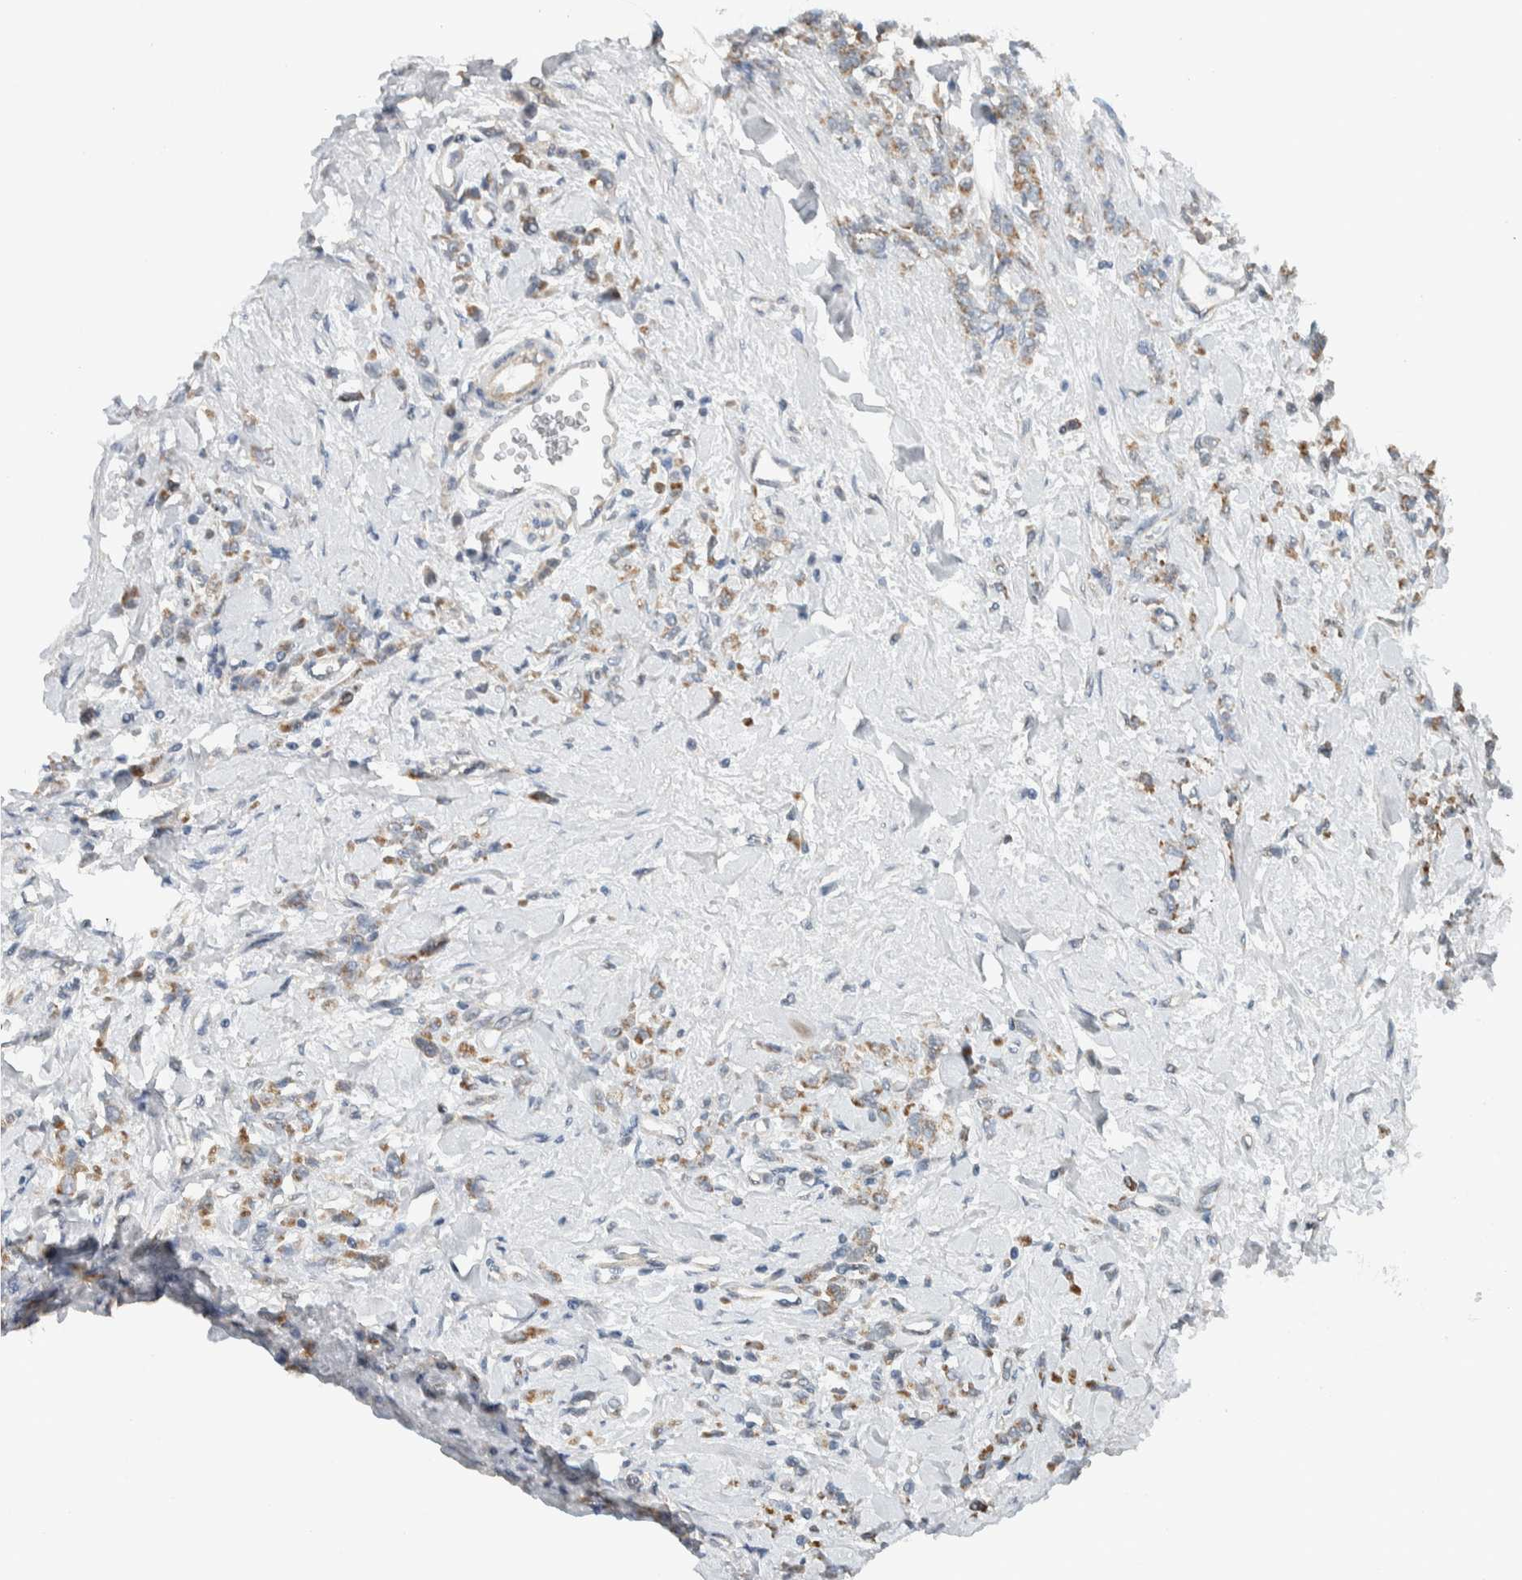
{"staining": {"intensity": "moderate", "quantity": ">75%", "location": "cytoplasmic/membranous"}, "tissue": "stomach cancer", "cell_type": "Tumor cells", "image_type": "cancer", "snomed": [{"axis": "morphology", "description": "Normal tissue, NOS"}, {"axis": "morphology", "description": "Adenocarcinoma, NOS"}, {"axis": "topography", "description": "Stomach"}], "caption": "A histopathology image showing moderate cytoplasmic/membranous positivity in about >75% of tumor cells in stomach cancer, as visualized by brown immunohistochemical staining.", "gene": "RERE", "patient": {"sex": "male", "age": 82}}